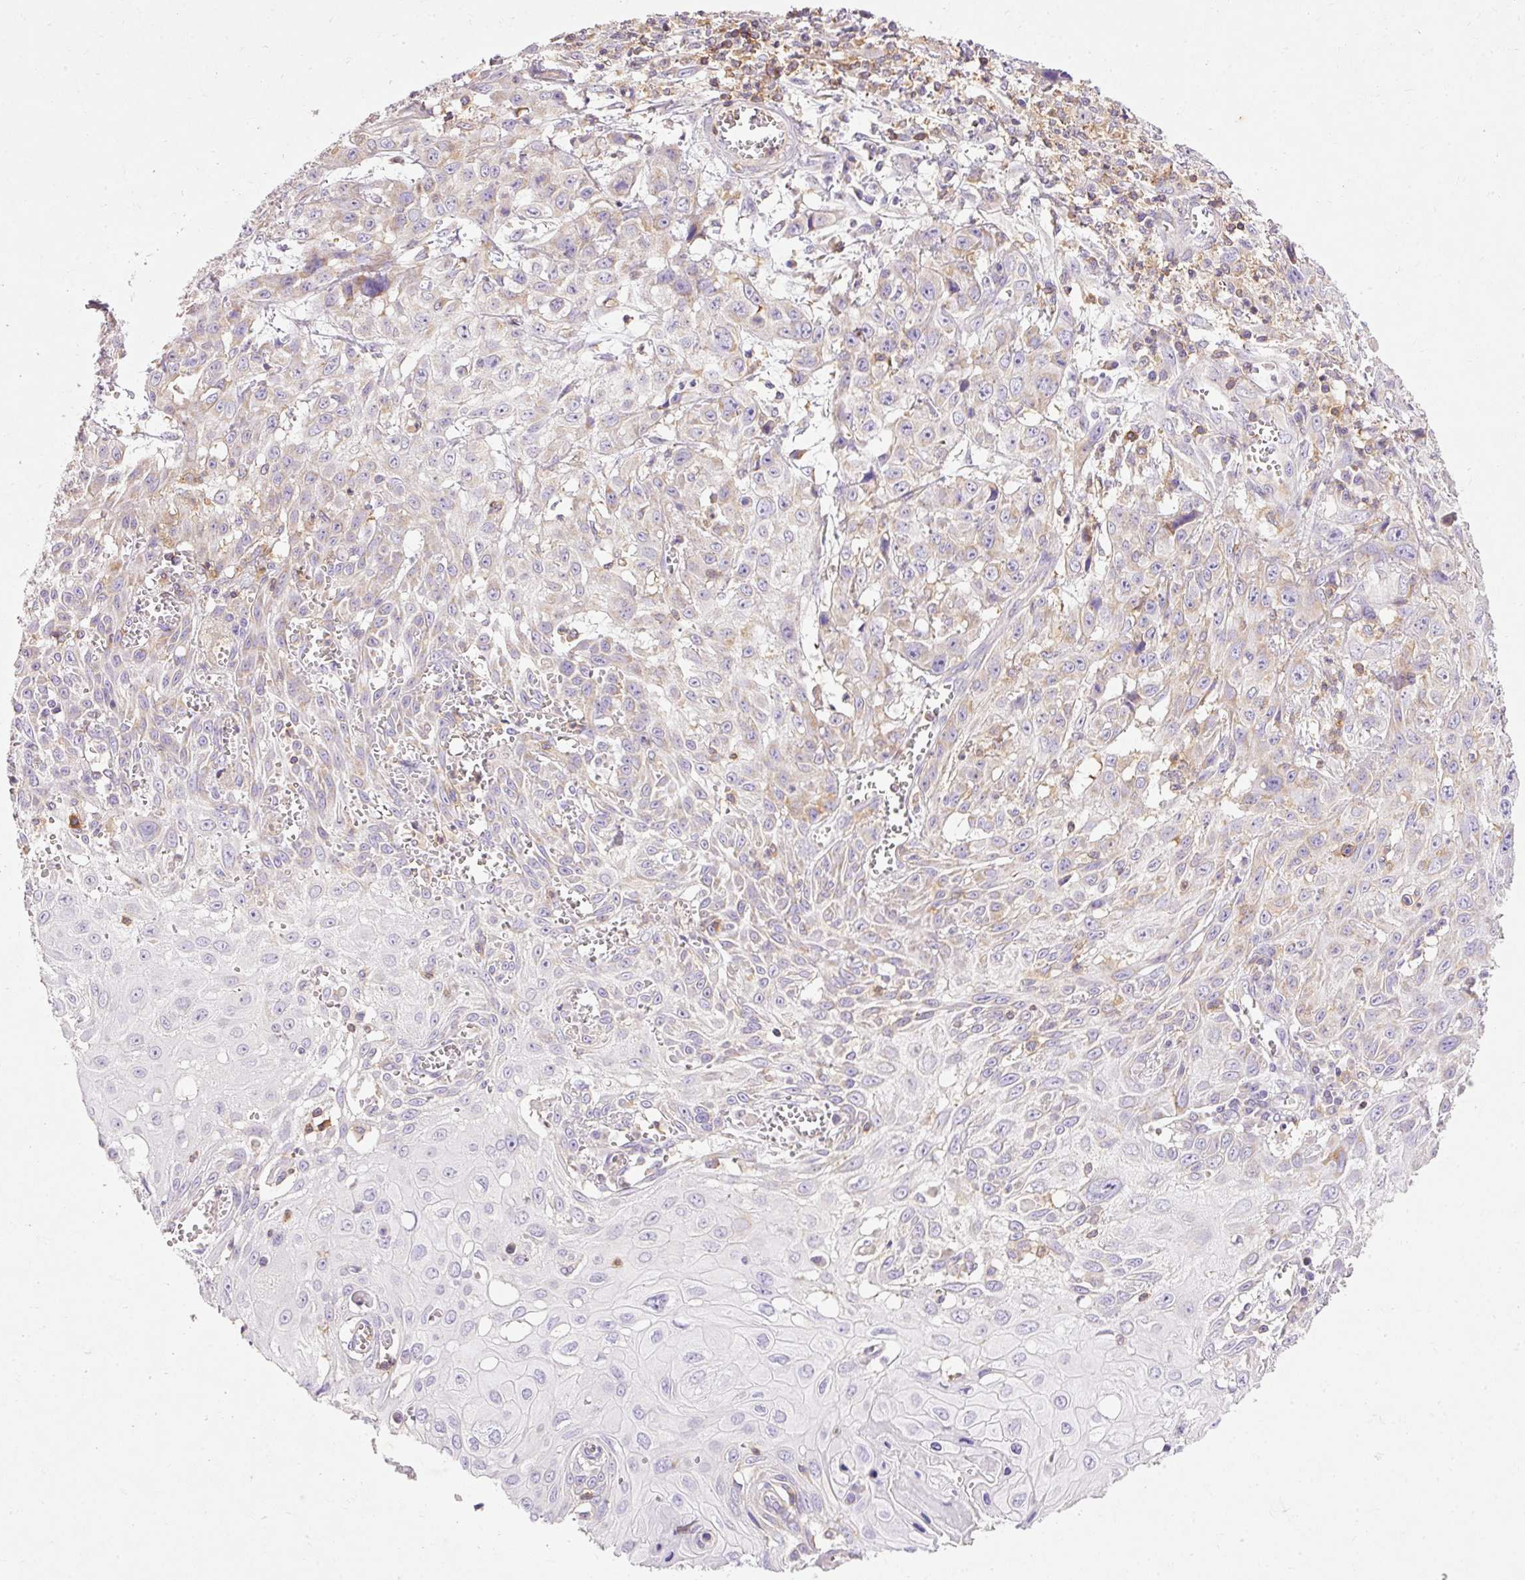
{"staining": {"intensity": "weak", "quantity": "<25%", "location": "cytoplasmic/membranous"}, "tissue": "skin cancer", "cell_type": "Tumor cells", "image_type": "cancer", "snomed": [{"axis": "morphology", "description": "Squamous cell carcinoma, NOS"}, {"axis": "topography", "description": "Skin"}, {"axis": "topography", "description": "Vulva"}], "caption": "Immunohistochemical staining of skin squamous cell carcinoma exhibits no significant expression in tumor cells.", "gene": "IMMT", "patient": {"sex": "female", "age": 71}}